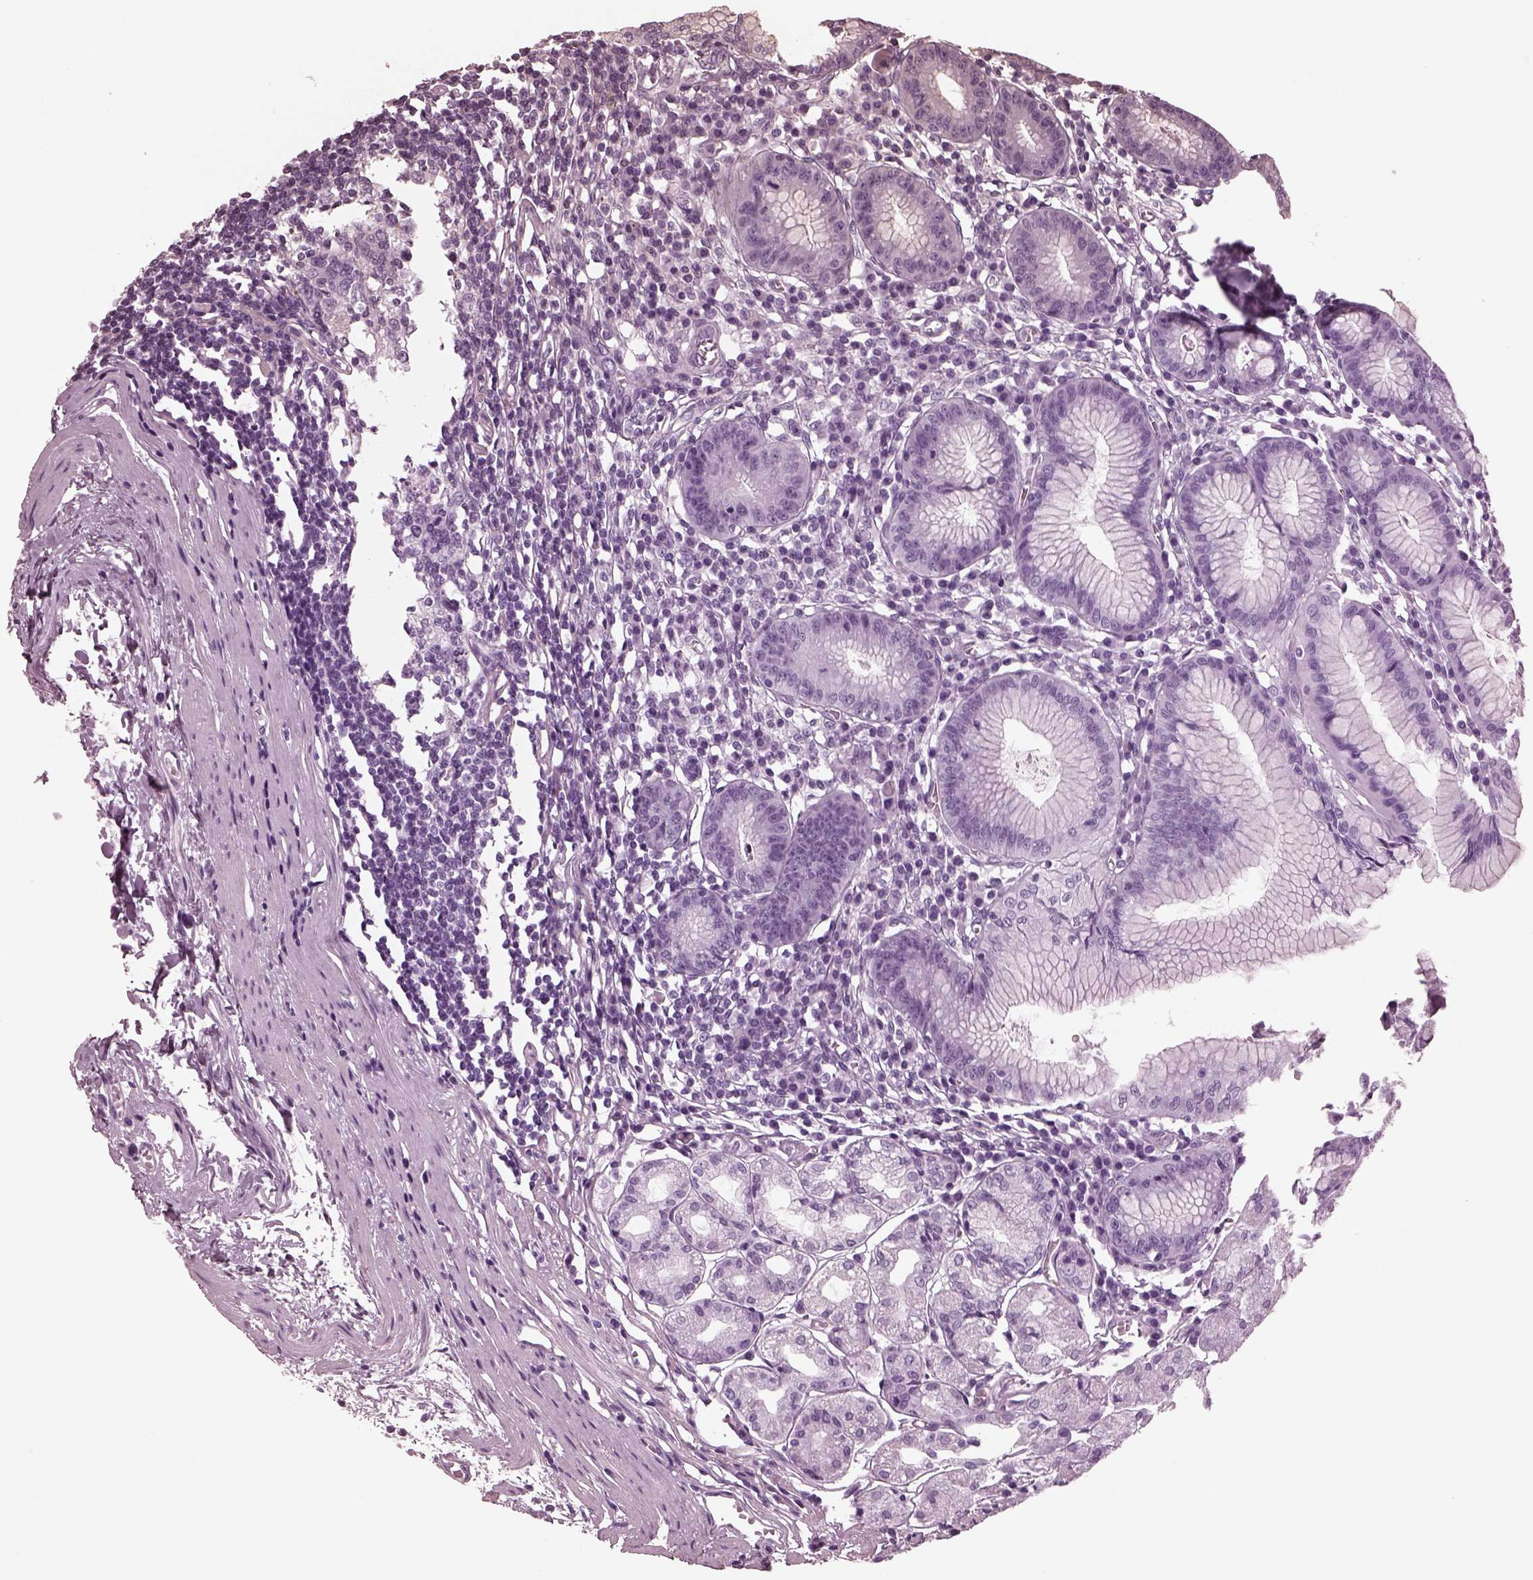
{"staining": {"intensity": "moderate", "quantity": "25%-75%", "location": "cytoplasmic/membranous"}, "tissue": "stomach", "cell_type": "Glandular cells", "image_type": "normal", "snomed": [{"axis": "morphology", "description": "Normal tissue, NOS"}, {"axis": "topography", "description": "Stomach"}], "caption": "Immunohistochemistry image of normal stomach: human stomach stained using IHC reveals medium levels of moderate protein expression localized specifically in the cytoplasmic/membranous of glandular cells, appearing as a cytoplasmic/membranous brown color.", "gene": "GDF11", "patient": {"sex": "male", "age": 55}}